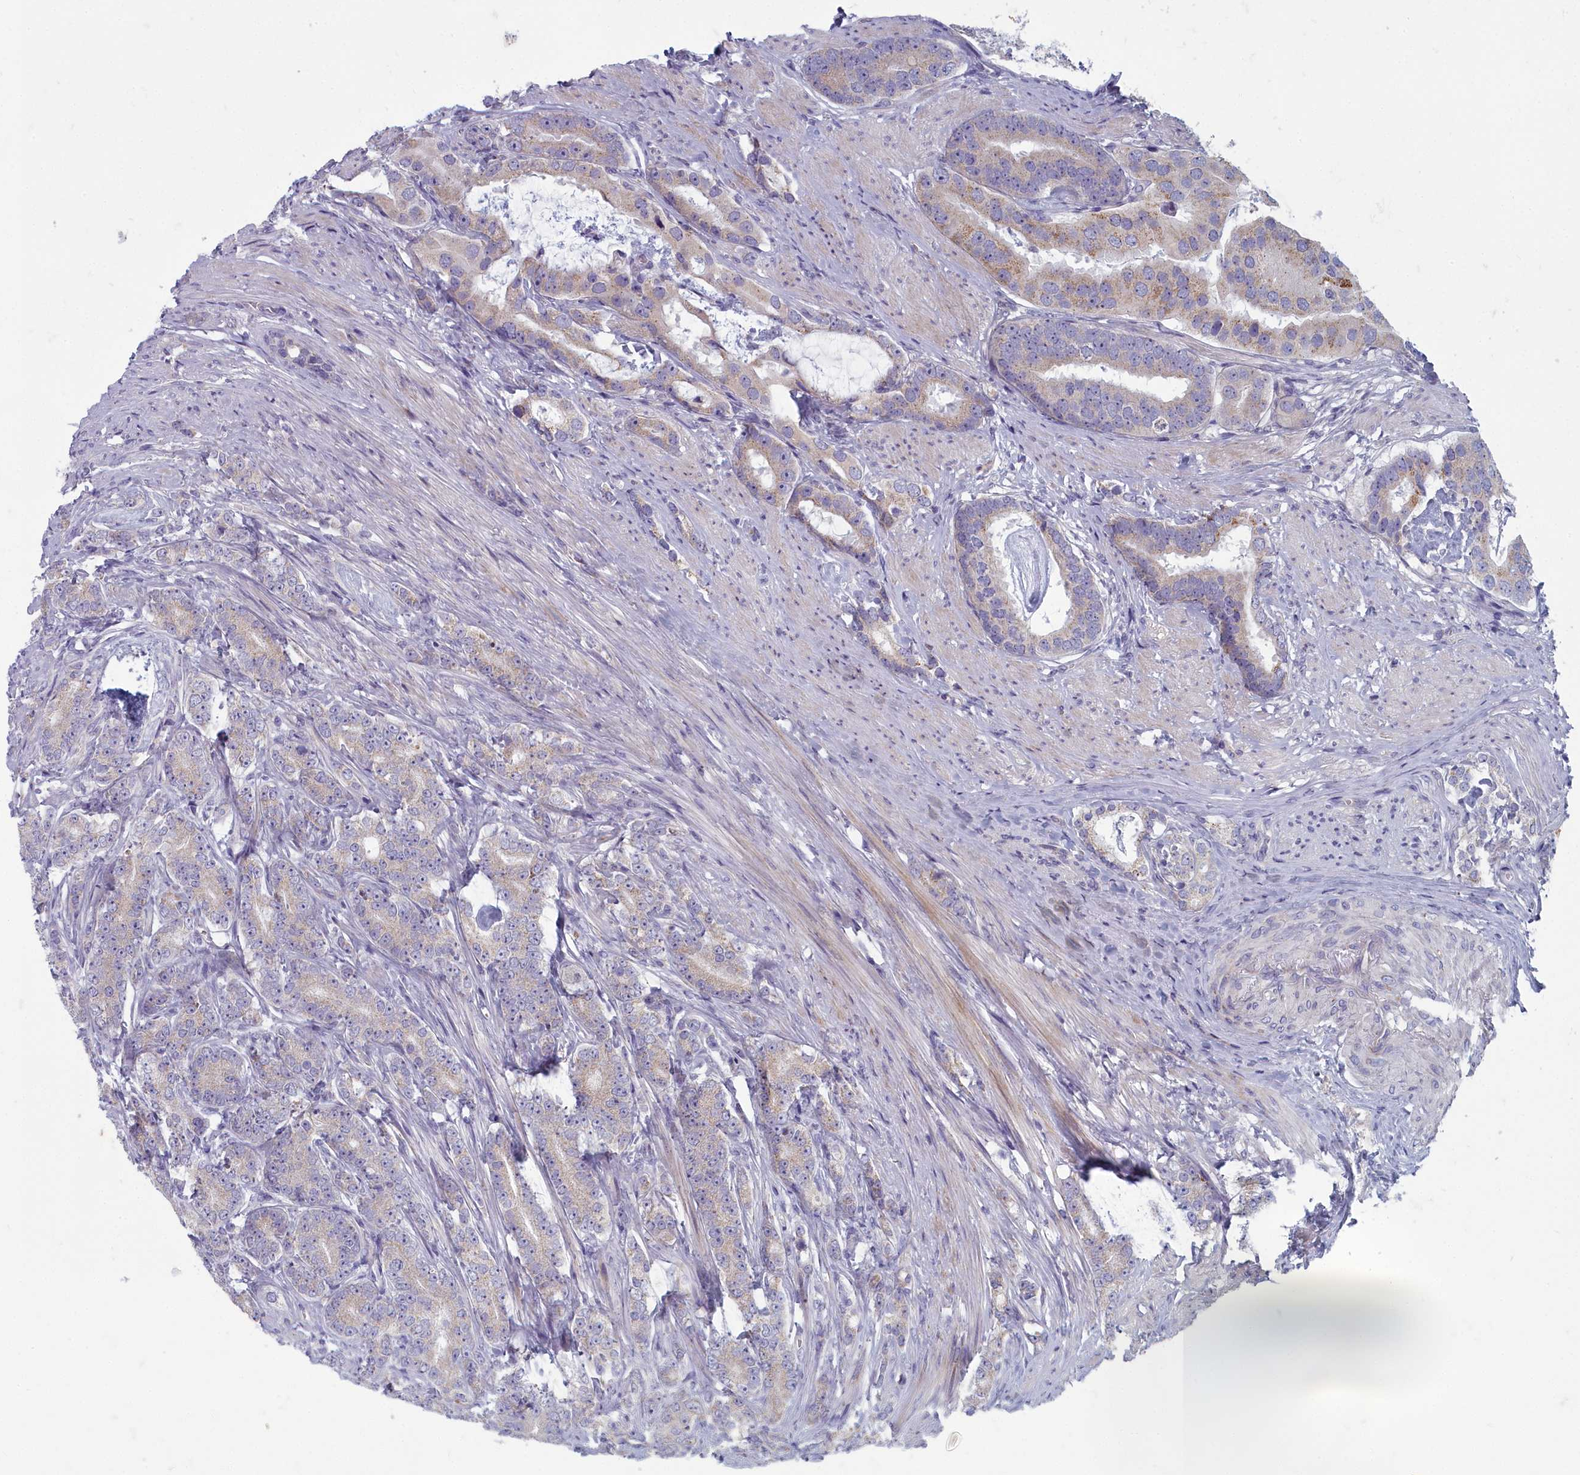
{"staining": {"intensity": "weak", "quantity": "25%-75%", "location": "cytoplasmic/membranous"}, "tissue": "prostate cancer", "cell_type": "Tumor cells", "image_type": "cancer", "snomed": [{"axis": "morphology", "description": "Adenocarcinoma, Low grade"}, {"axis": "topography", "description": "Prostate"}], "caption": "A brown stain labels weak cytoplasmic/membranous positivity of a protein in low-grade adenocarcinoma (prostate) tumor cells.", "gene": "INSYN2A", "patient": {"sex": "male", "age": 71}}